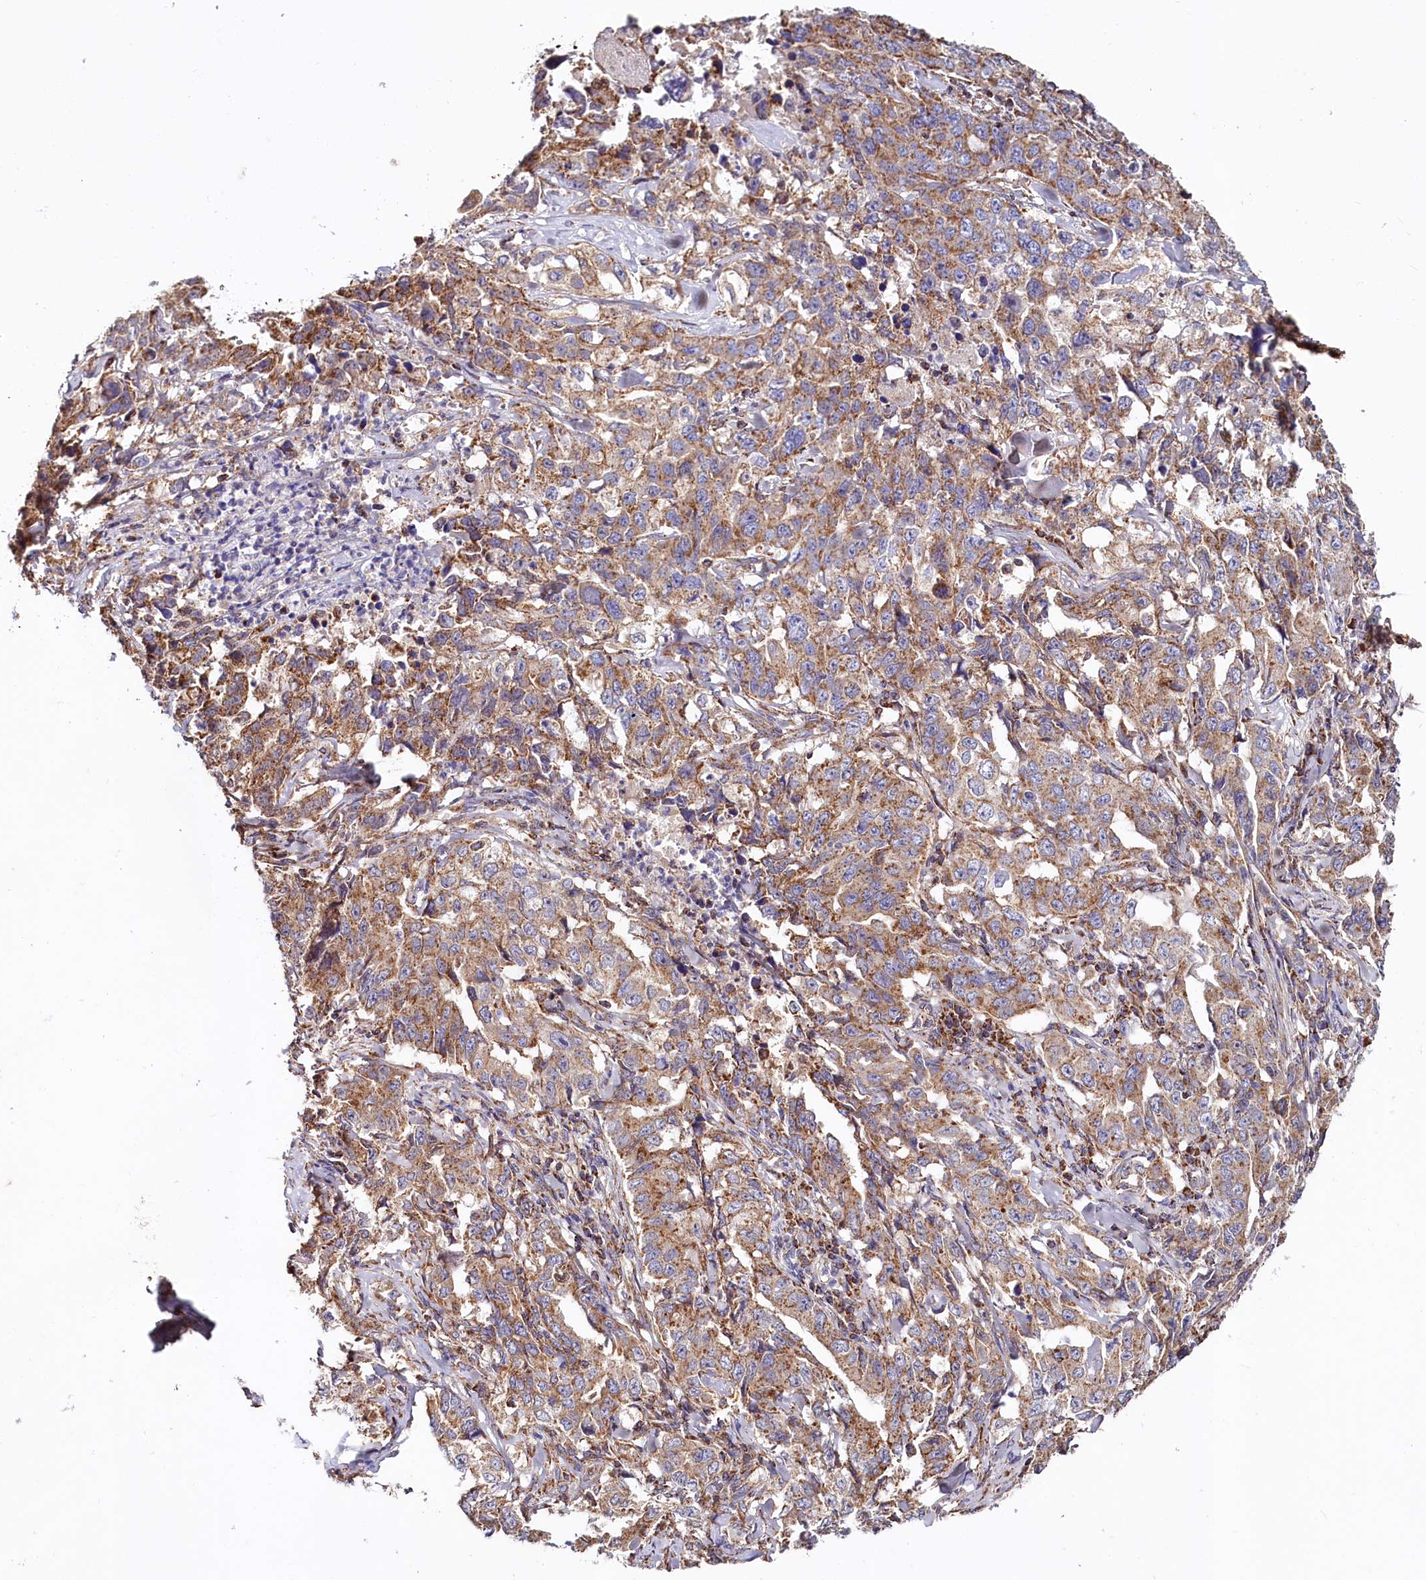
{"staining": {"intensity": "moderate", "quantity": ">75%", "location": "cytoplasmic/membranous"}, "tissue": "lung cancer", "cell_type": "Tumor cells", "image_type": "cancer", "snomed": [{"axis": "morphology", "description": "Adenocarcinoma, NOS"}, {"axis": "topography", "description": "Lung"}], "caption": "A brown stain highlights moderate cytoplasmic/membranous positivity of a protein in human adenocarcinoma (lung) tumor cells.", "gene": "NUDT15", "patient": {"sex": "female", "age": 51}}